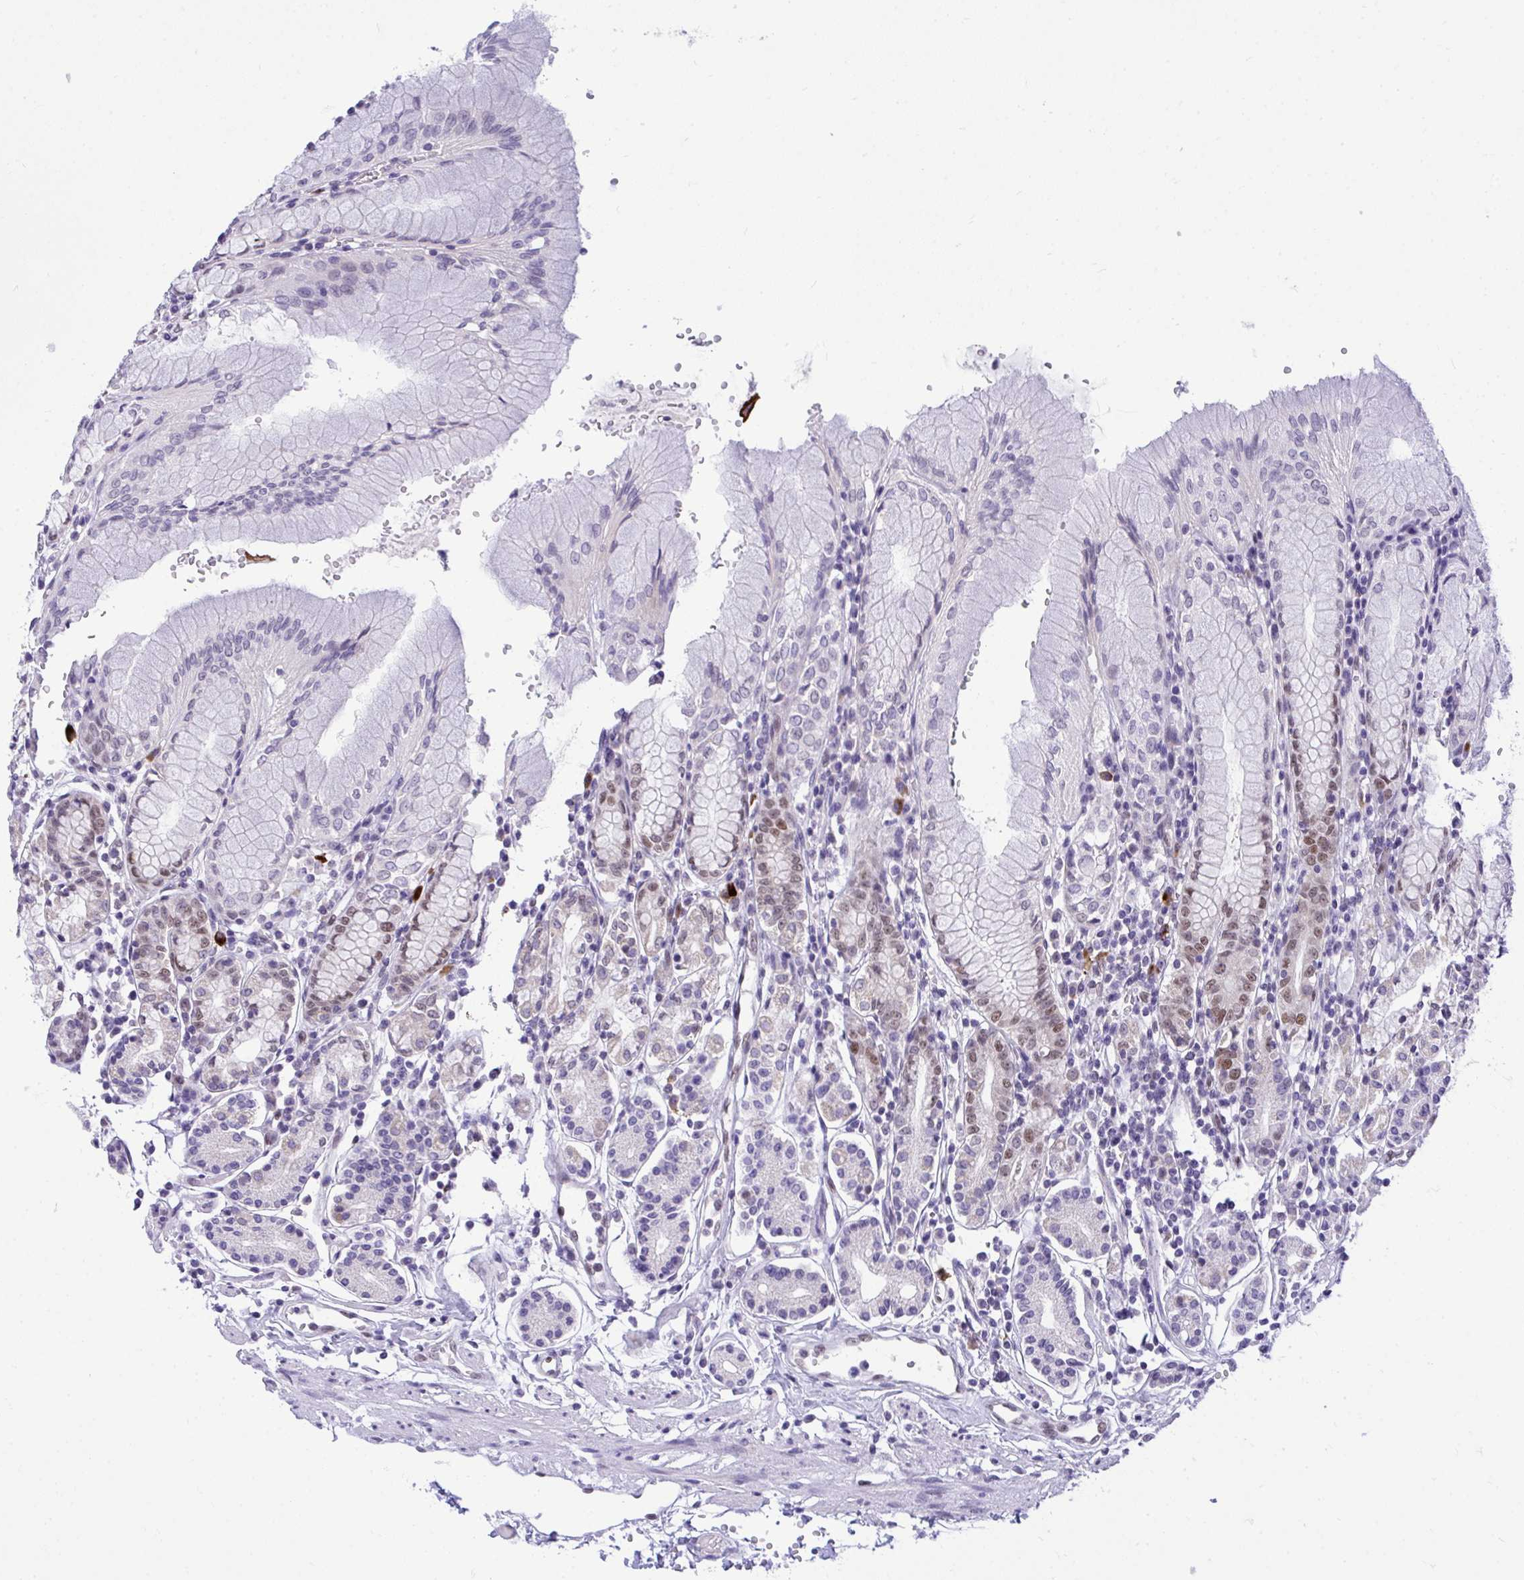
{"staining": {"intensity": "moderate", "quantity": "<25%", "location": "nuclear"}, "tissue": "stomach", "cell_type": "Glandular cells", "image_type": "normal", "snomed": [{"axis": "morphology", "description": "Normal tissue, NOS"}, {"axis": "topography", "description": "Stomach"}], "caption": "This photomicrograph exhibits IHC staining of normal human stomach, with low moderate nuclear staining in about <25% of glandular cells.", "gene": "TEAD4", "patient": {"sex": "female", "age": 62}}